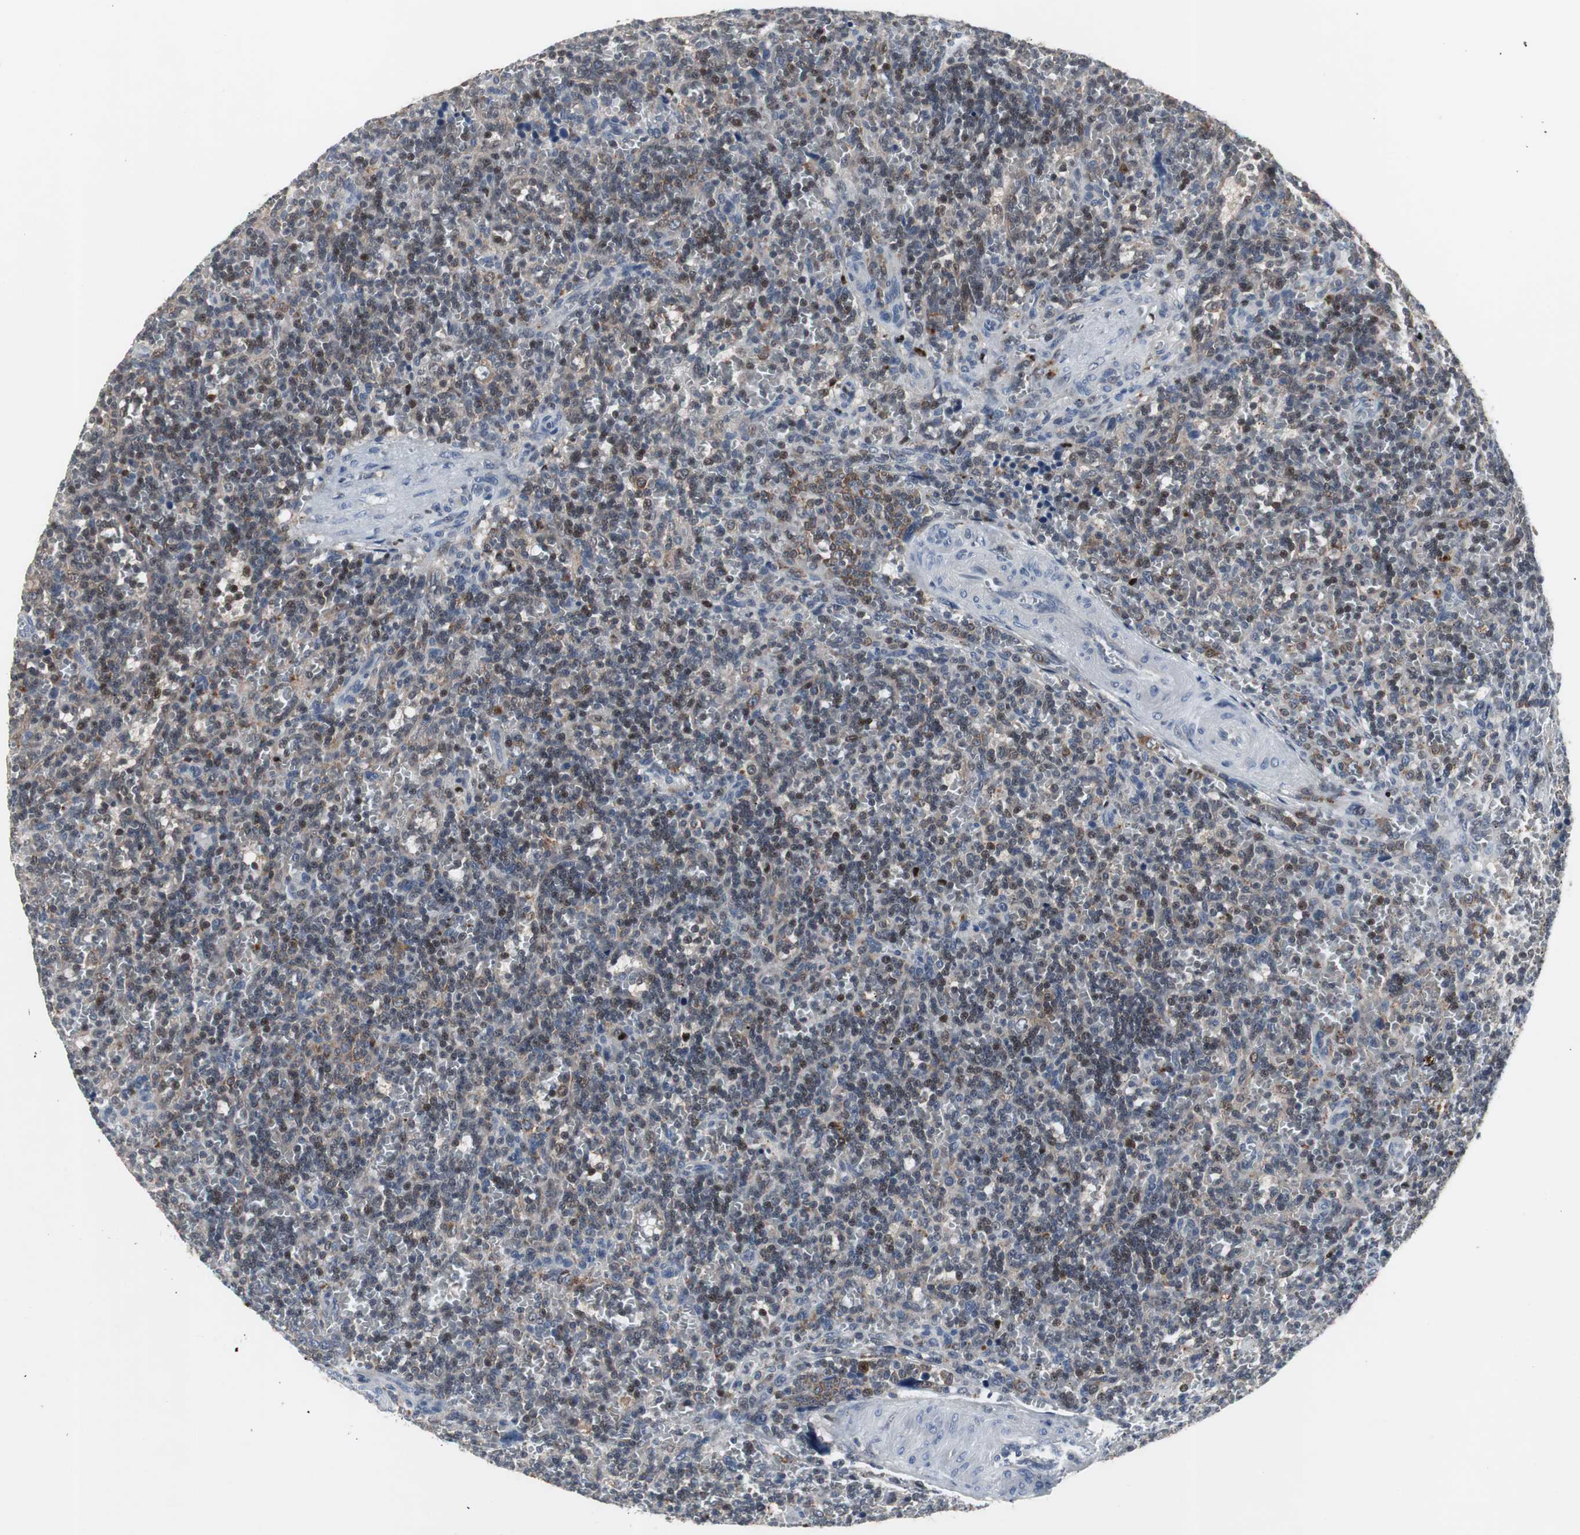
{"staining": {"intensity": "moderate", "quantity": "<25%", "location": "cytoplasmic/membranous,nuclear"}, "tissue": "lymphoma", "cell_type": "Tumor cells", "image_type": "cancer", "snomed": [{"axis": "morphology", "description": "Malignant lymphoma, non-Hodgkin's type, Low grade"}, {"axis": "topography", "description": "Spleen"}], "caption": "A brown stain highlights moderate cytoplasmic/membranous and nuclear positivity of a protein in human lymphoma tumor cells.", "gene": "GRK2", "patient": {"sex": "male", "age": 73}}